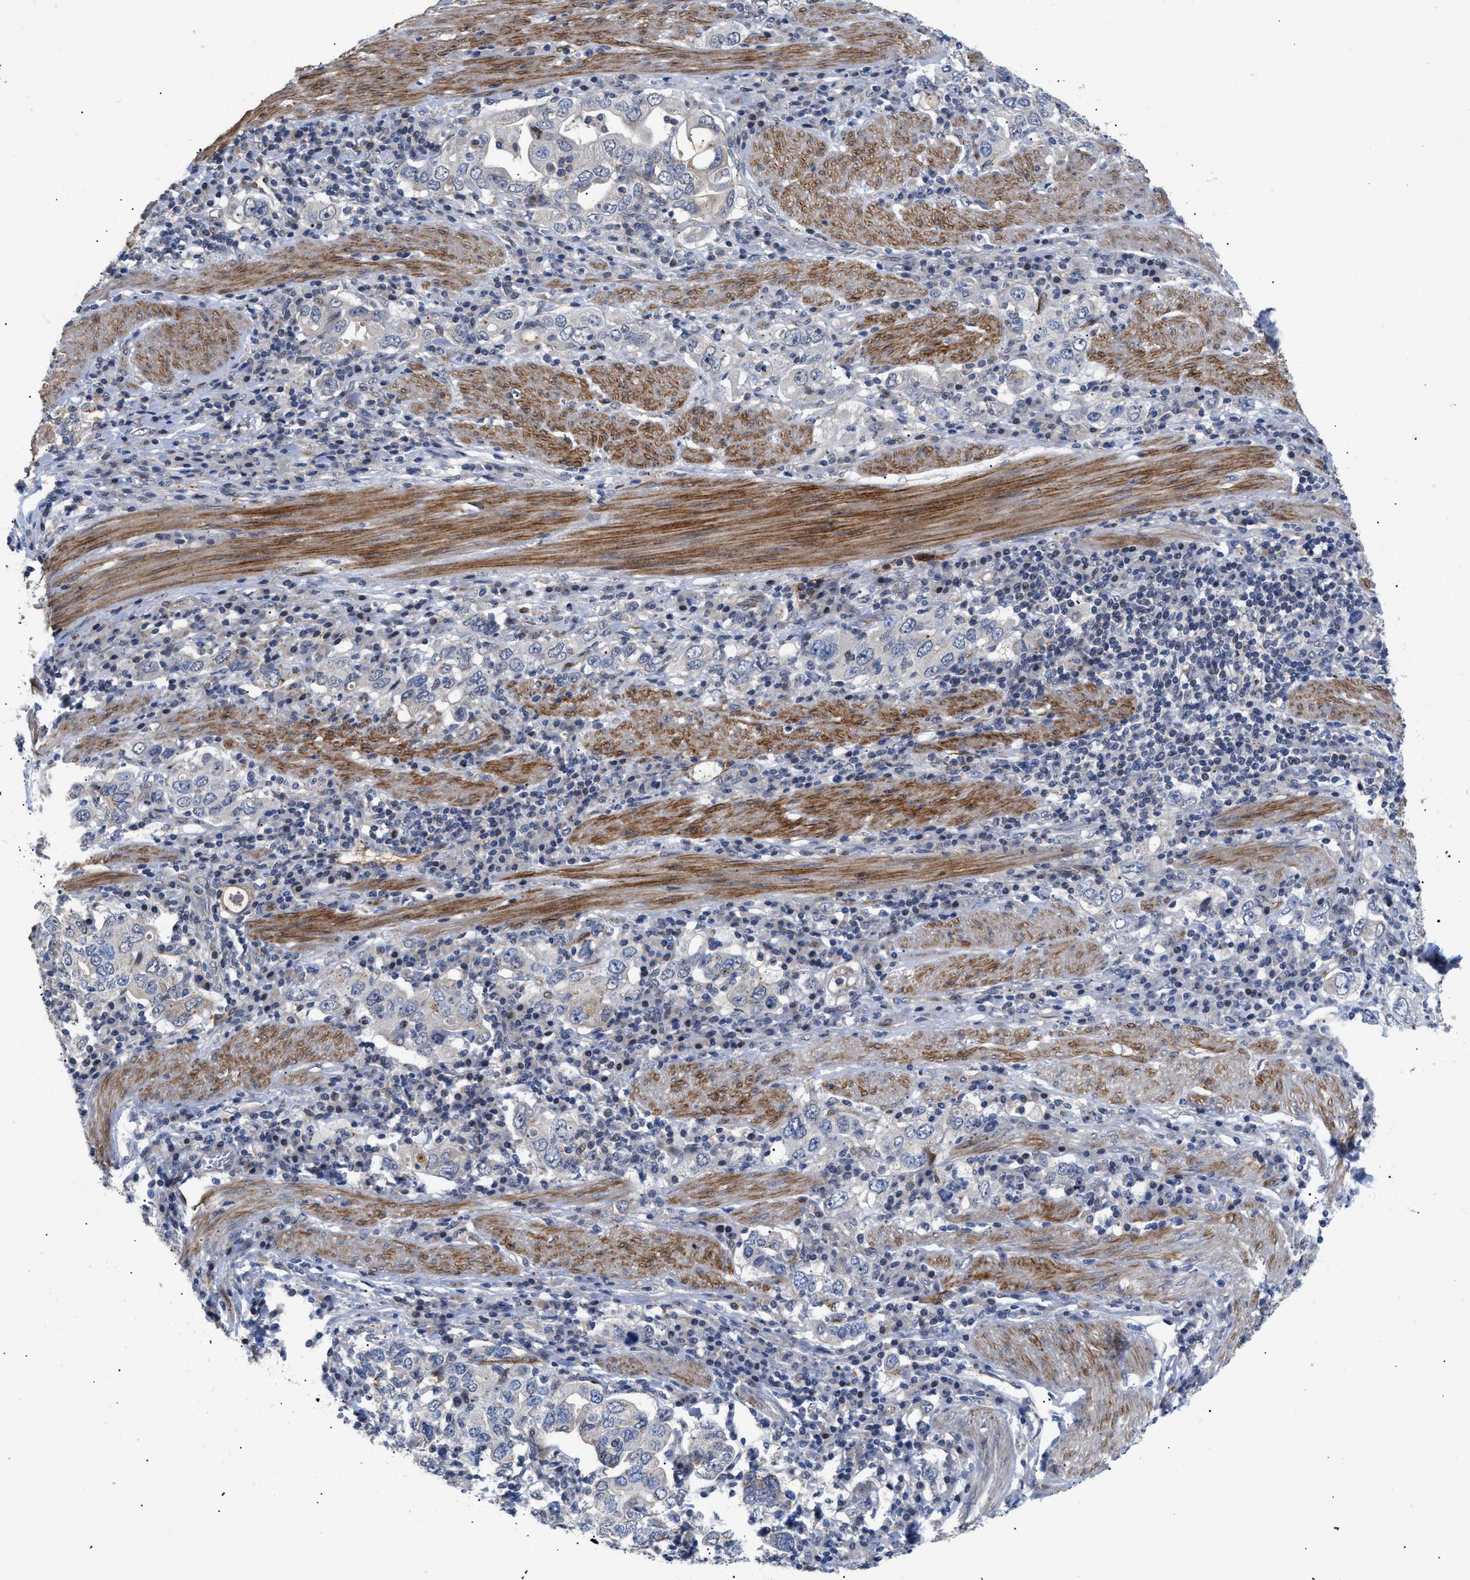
{"staining": {"intensity": "weak", "quantity": "<25%", "location": "cytoplasmic/membranous"}, "tissue": "stomach cancer", "cell_type": "Tumor cells", "image_type": "cancer", "snomed": [{"axis": "morphology", "description": "Adenocarcinoma, NOS"}, {"axis": "topography", "description": "Stomach, upper"}], "caption": "Stomach cancer (adenocarcinoma) stained for a protein using immunohistochemistry (IHC) displays no expression tumor cells.", "gene": "SFXN5", "patient": {"sex": "male", "age": 62}}